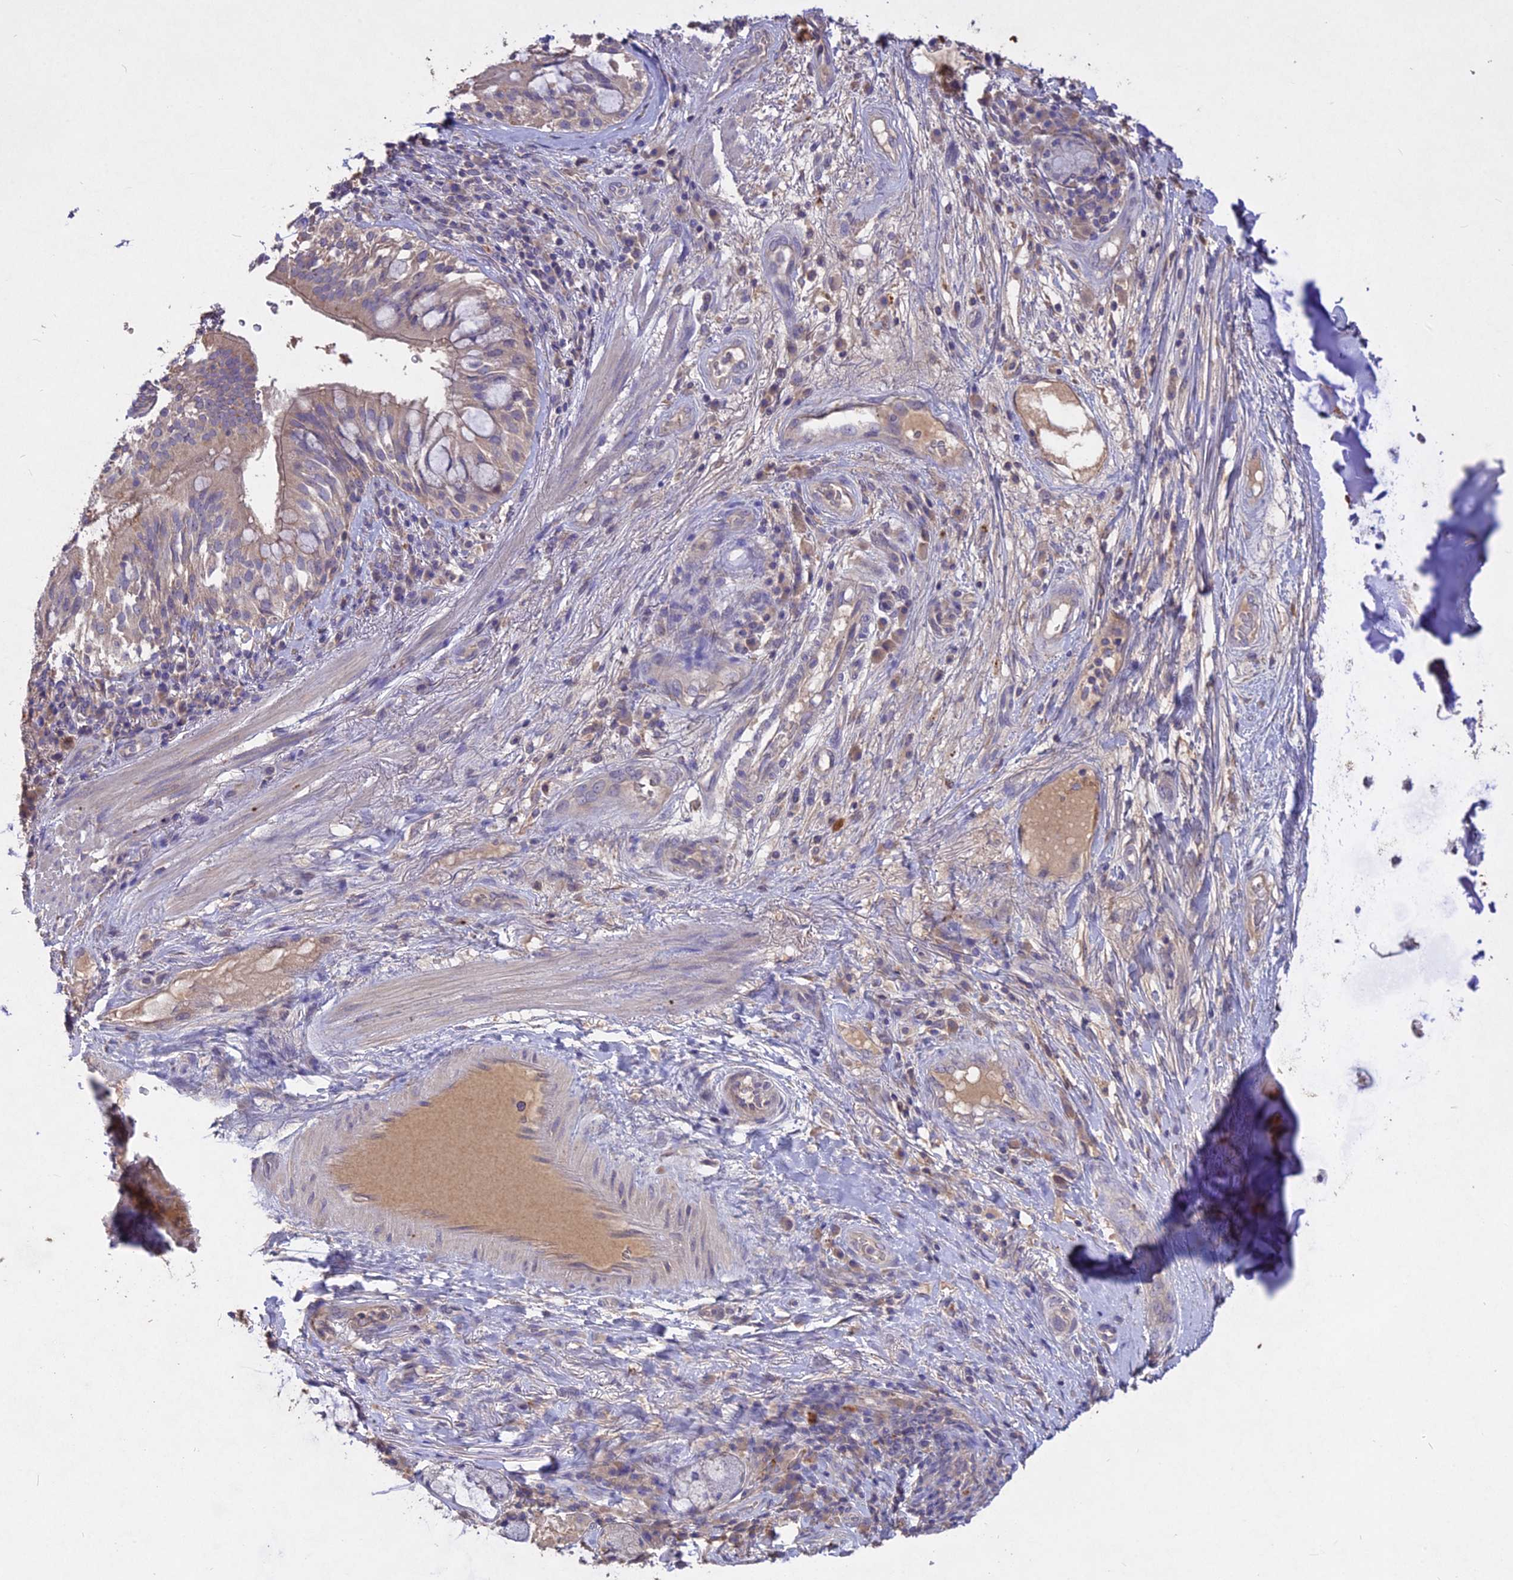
{"staining": {"intensity": "negative", "quantity": "none", "location": "none"}, "tissue": "adipose tissue", "cell_type": "Adipocytes", "image_type": "normal", "snomed": [{"axis": "morphology", "description": "Normal tissue, NOS"}, {"axis": "morphology", "description": "Squamous cell carcinoma, NOS"}, {"axis": "topography", "description": "Bronchus"}, {"axis": "topography", "description": "Lung"}], "caption": "Histopathology image shows no protein positivity in adipocytes of unremarkable adipose tissue. The staining was performed using DAB to visualize the protein expression in brown, while the nuclei were stained in blue with hematoxylin (Magnification: 20x).", "gene": "SLC26A4", "patient": {"sex": "male", "age": 64}}